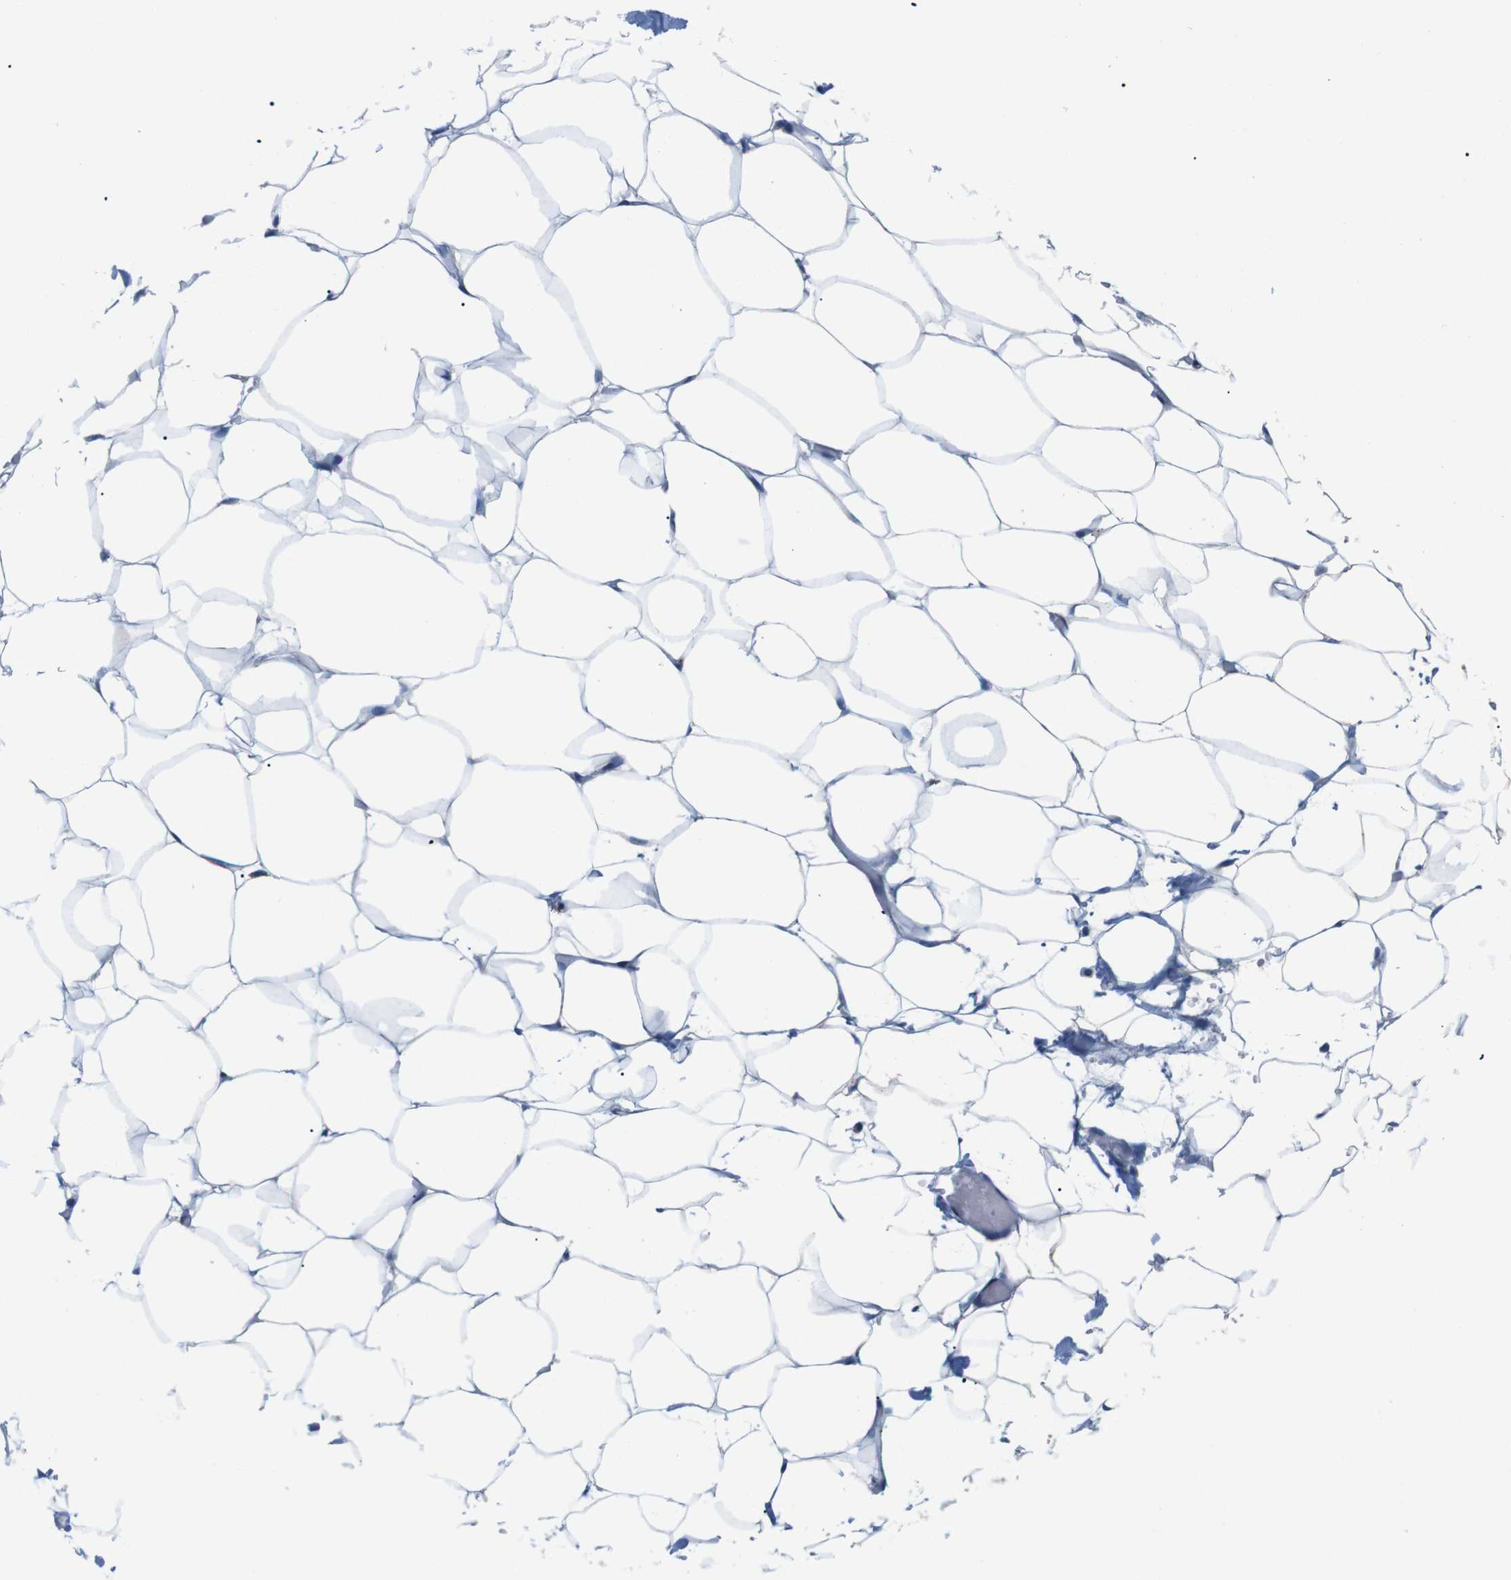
{"staining": {"intensity": "negative", "quantity": "none", "location": "none"}, "tissue": "adipose tissue", "cell_type": "Adipocytes", "image_type": "normal", "snomed": [{"axis": "morphology", "description": "Normal tissue, NOS"}, {"axis": "topography", "description": "Breast"}, {"axis": "topography", "description": "Adipose tissue"}], "caption": "Adipocytes are negative for brown protein staining in unremarkable adipose tissue. (Stains: DAB IHC with hematoxylin counter stain, Microscopy: brightfield microscopy at high magnification).", "gene": "F2RL1", "patient": {"sex": "female", "age": 25}}